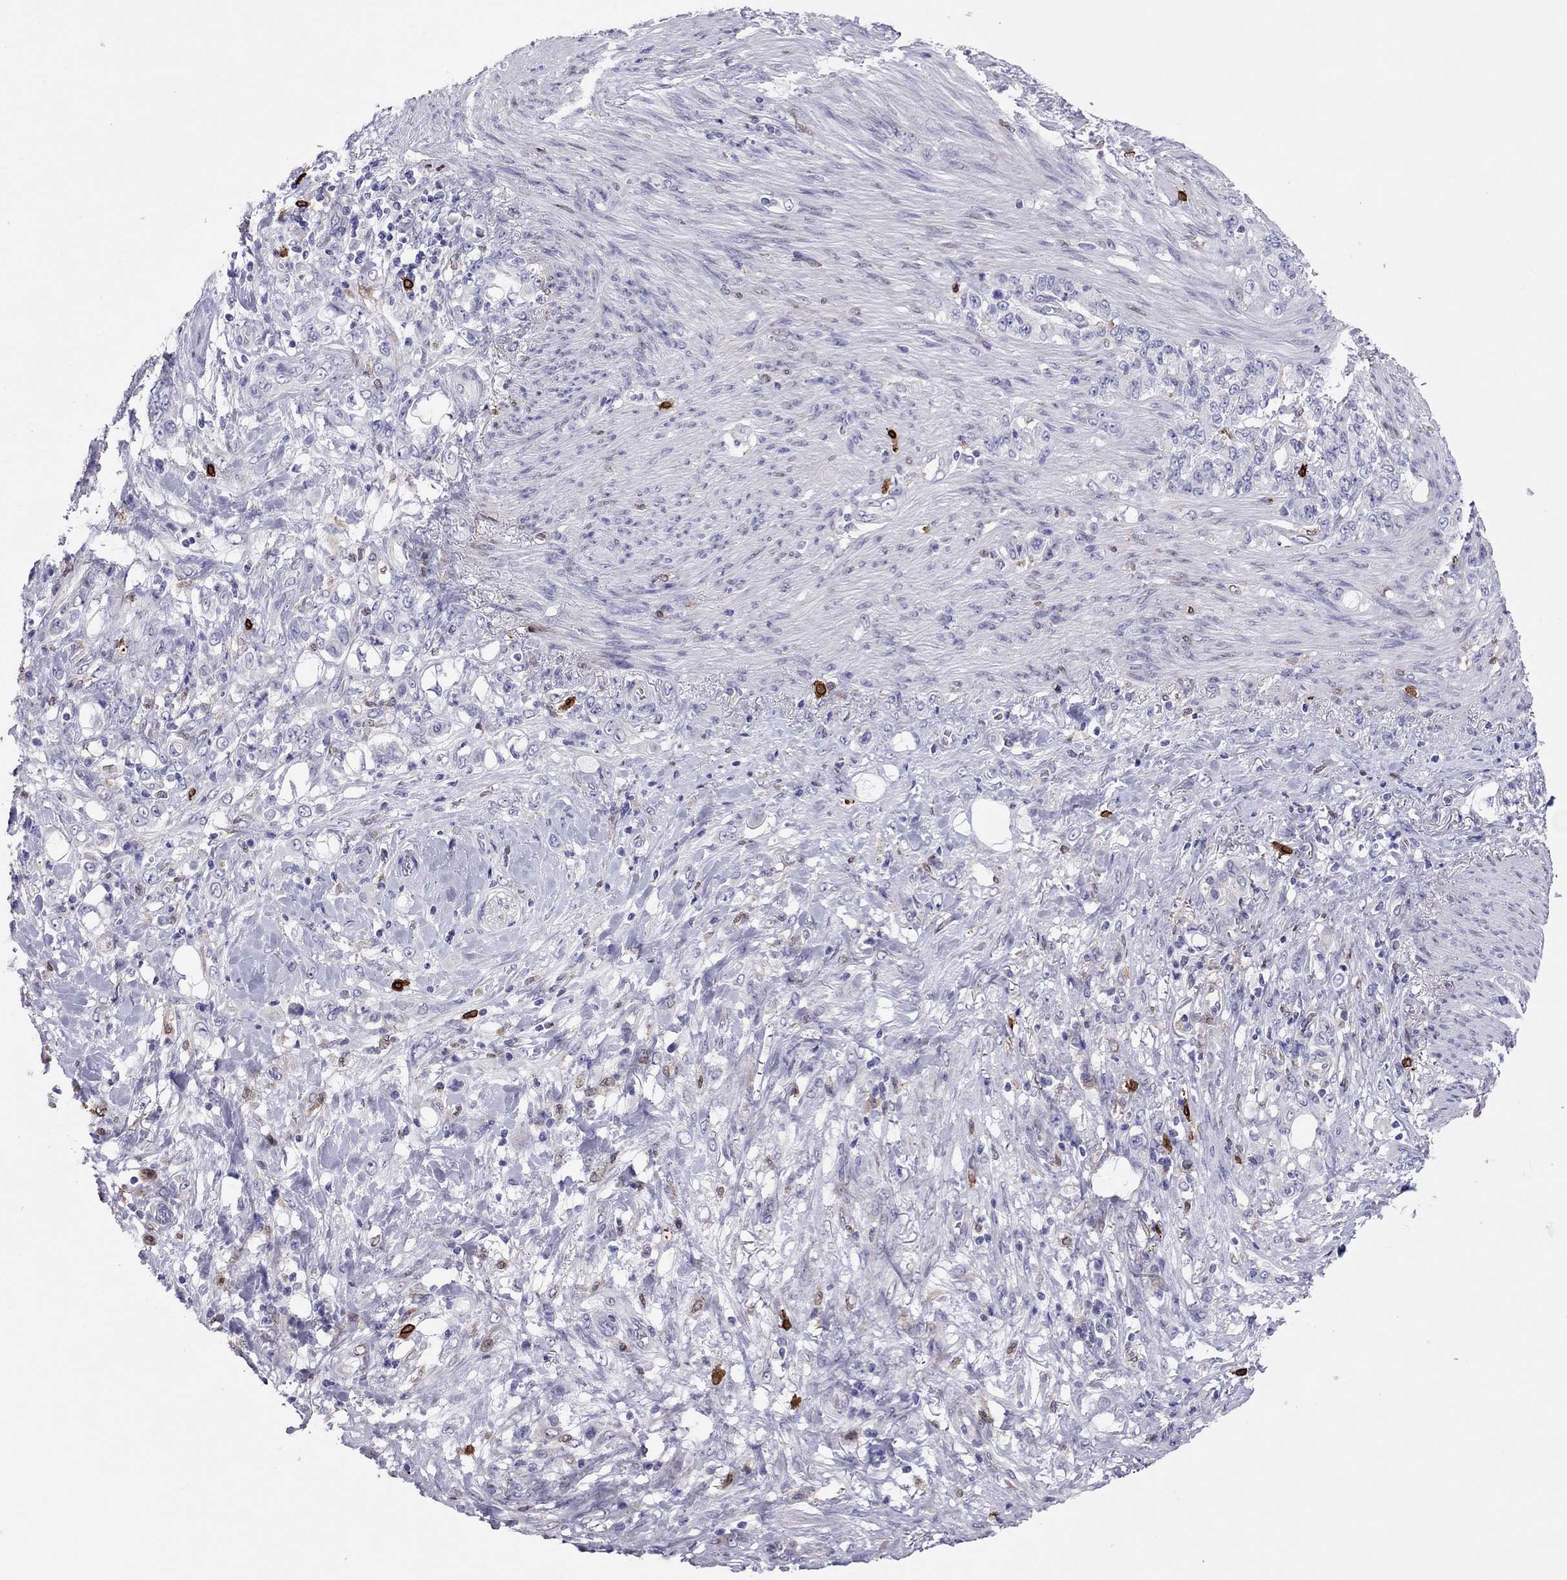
{"staining": {"intensity": "negative", "quantity": "none", "location": "none"}, "tissue": "stomach cancer", "cell_type": "Tumor cells", "image_type": "cancer", "snomed": [{"axis": "morphology", "description": "Adenocarcinoma, NOS"}, {"axis": "topography", "description": "Stomach"}], "caption": "This is an IHC image of human stomach adenocarcinoma. There is no expression in tumor cells.", "gene": "ADORA2A", "patient": {"sex": "female", "age": 79}}